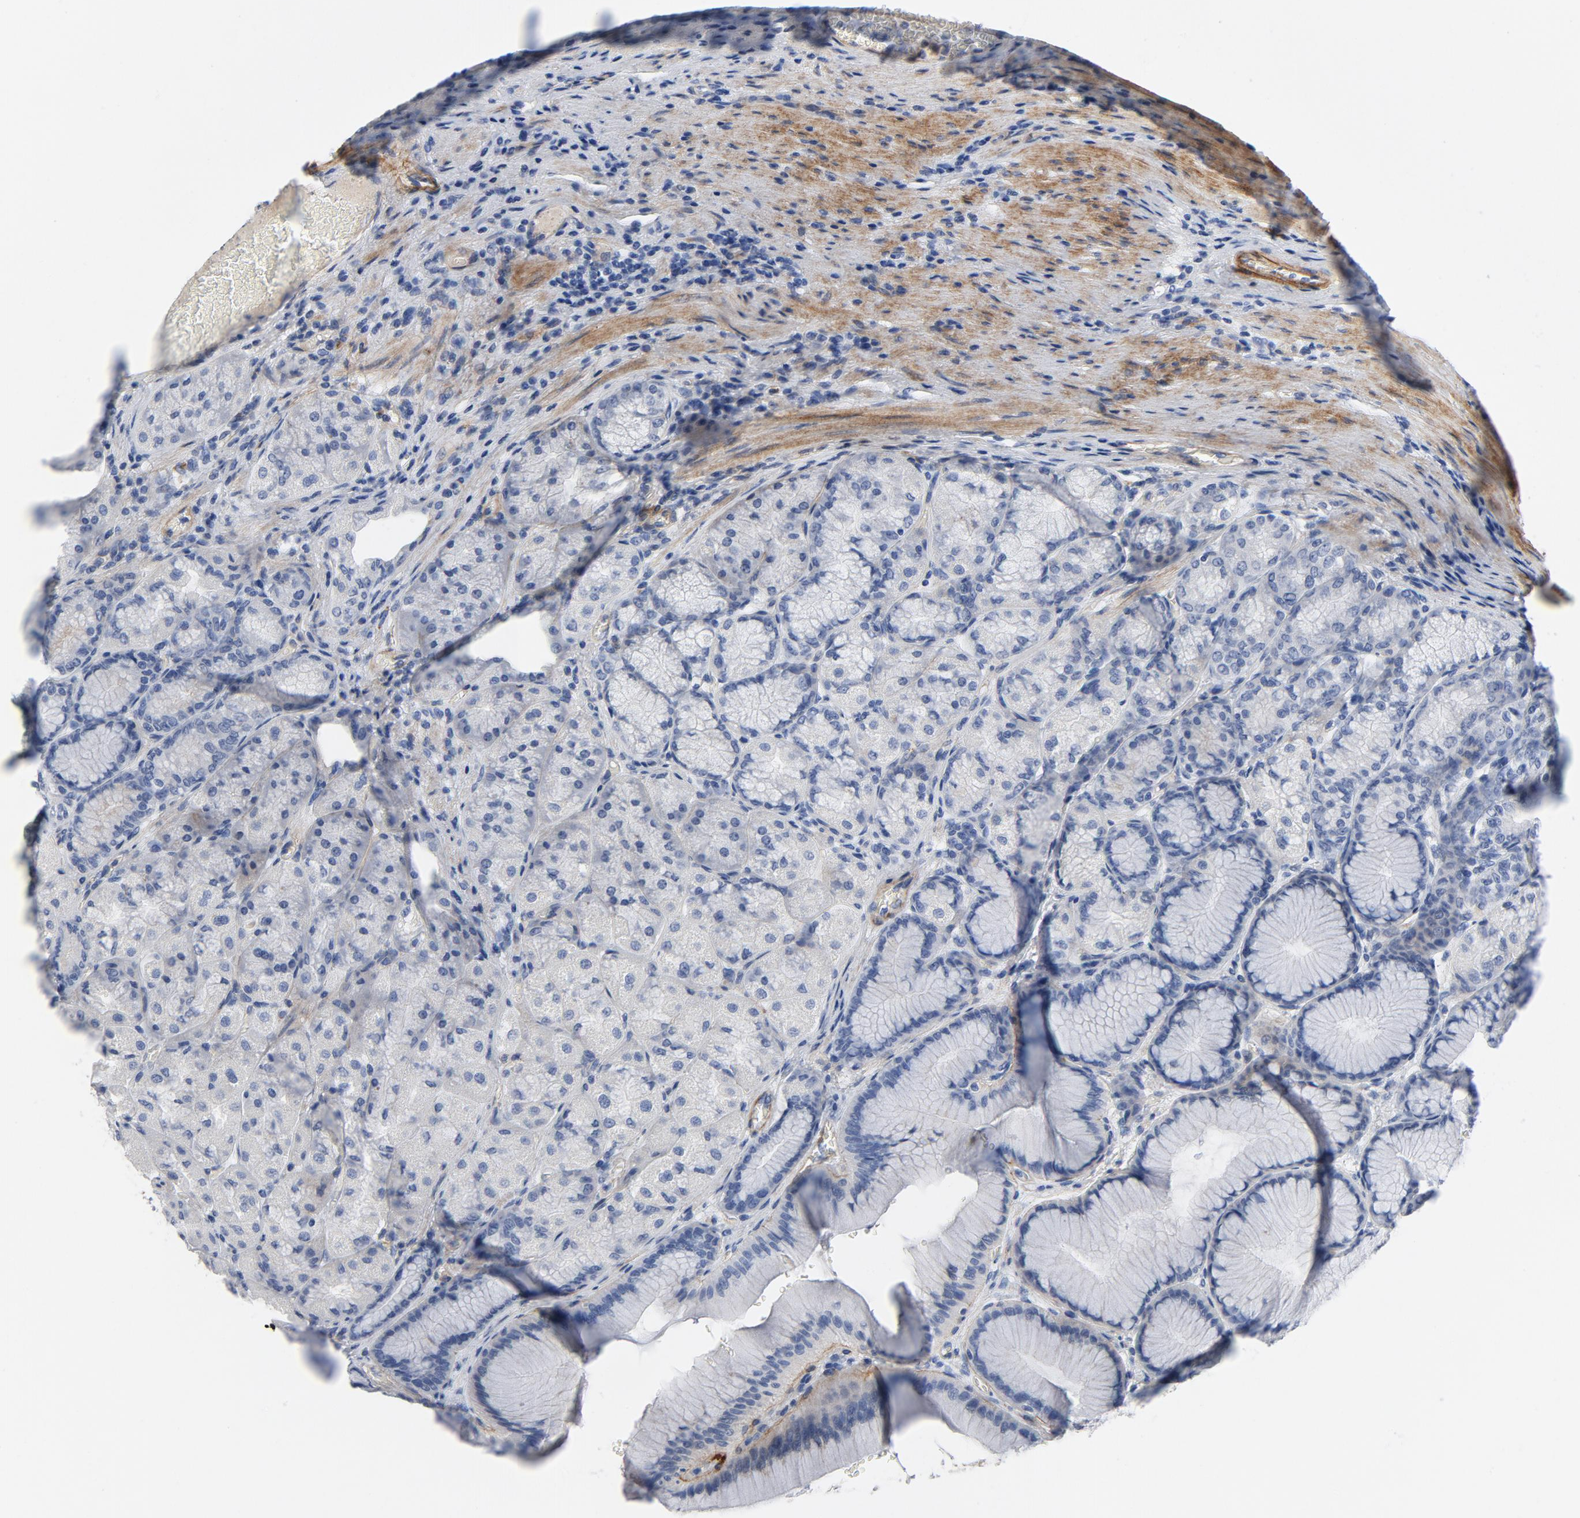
{"staining": {"intensity": "negative", "quantity": "none", "location": "none"}, "tissue": "stomach", "cell_type": "Glandular cells", "image_type": "normal", "snomed": [{"axis": "morphology", "description": "Normal tissue, NOS"}, {"axis": "morphology", "description": "Adenocarcinoma, NOS"}, {"axis": "topography", "description": "Stomach"}, {"axis": "topography", "description": "Stomach, lower"}], "caption": "Histopathology image shows no protein staining in glandular cells of normal stomach. The staining was performed using DAB (3,3'-diaminobenzidine) to visualize the protein expression in brown, while the nuclei were stained in blue with hematoxylin (Magnification: 20x).", "gene": "LAMC1", "patient": {"sex": "female", "age": 65}}